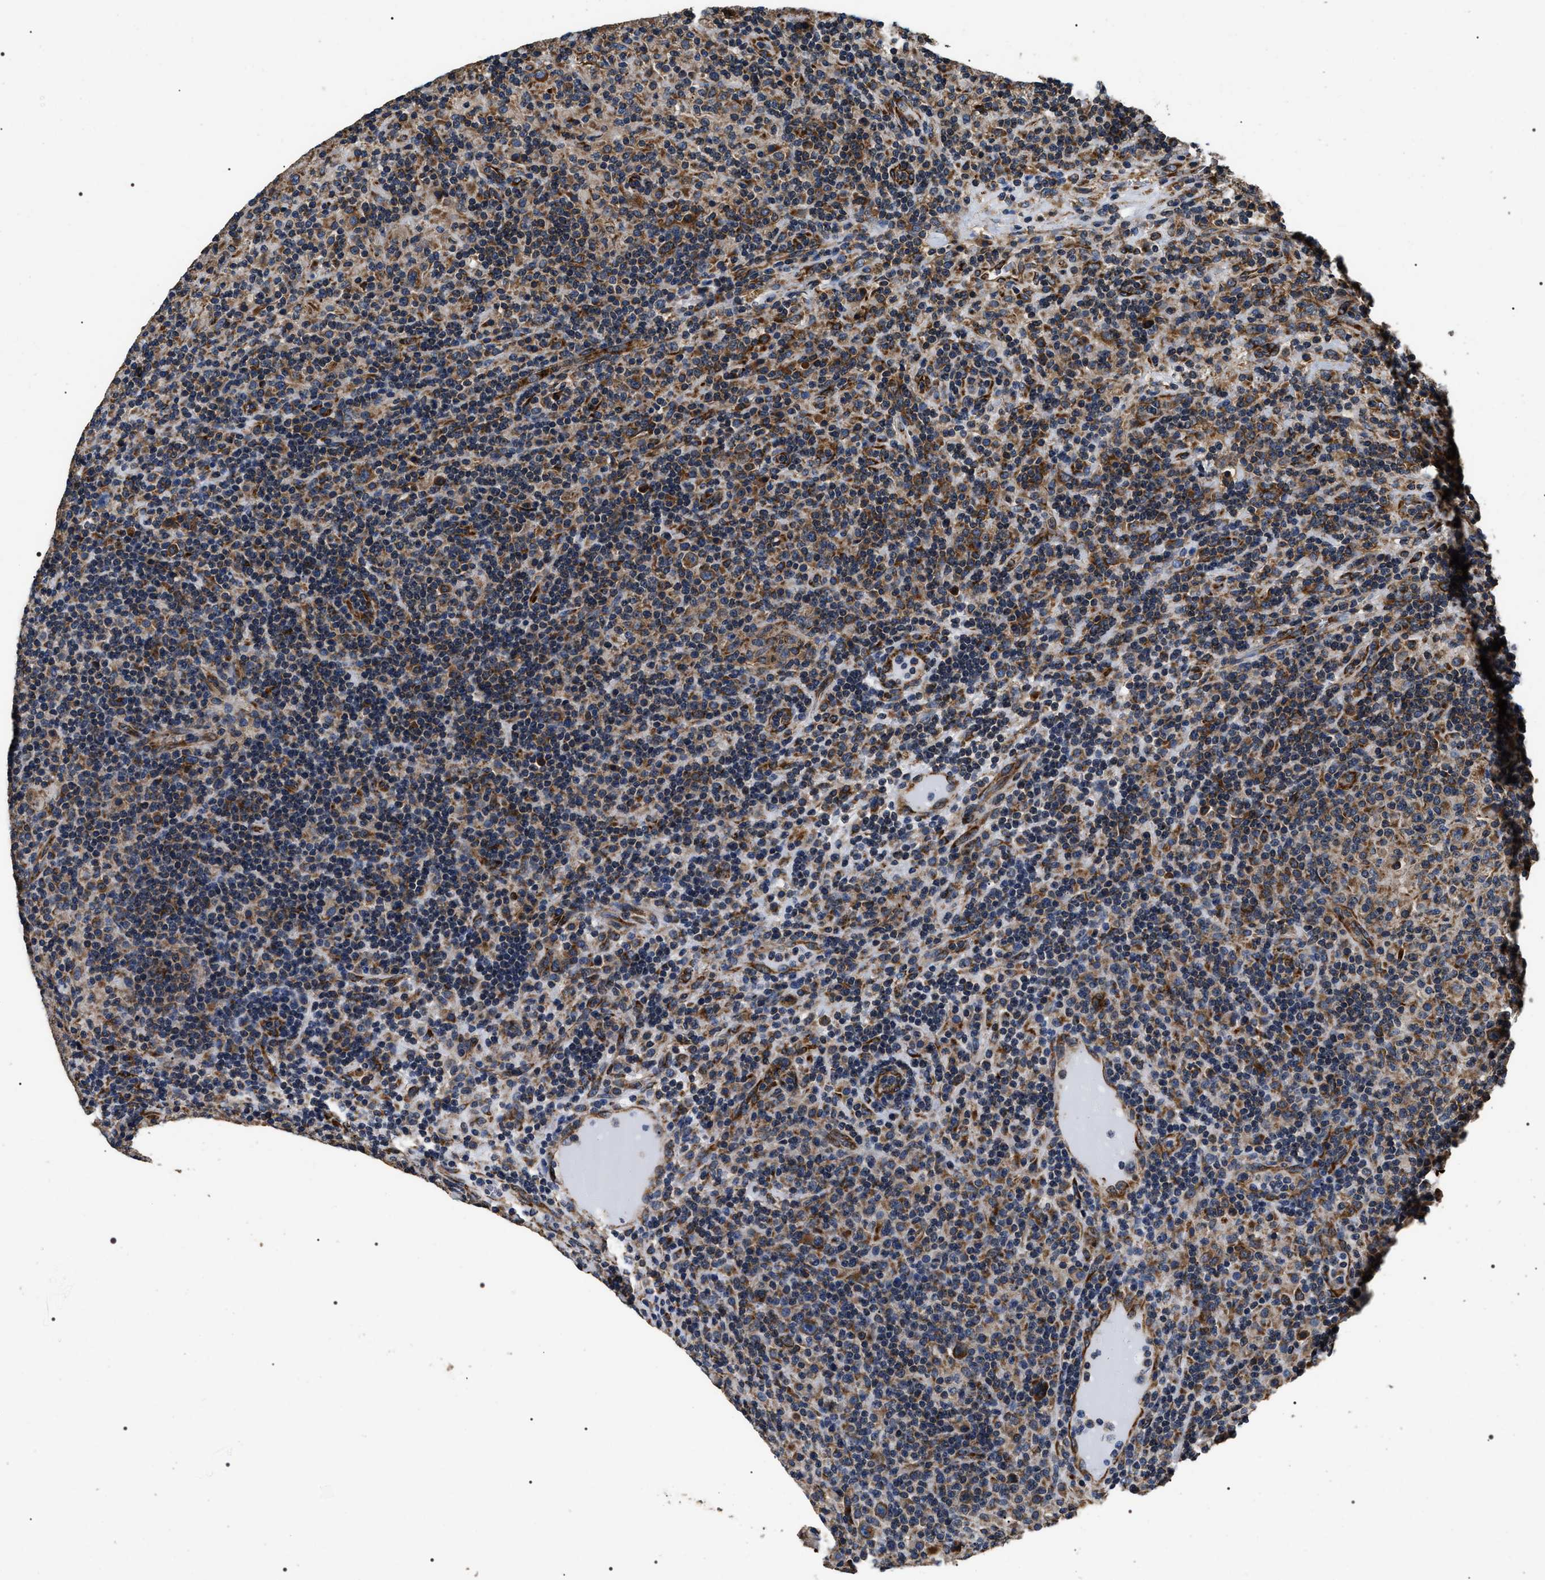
{"staining": {"intensity": "moderate", "quantity": ">75%", "location": "cytoplasmic/membranous"}, "tissue": "lymphoma", "cell_type": "Tumor cells", "image_type": "cancer", "snomed": [{"axis": "morphology", "description": "Hodgkin's disease, NOS"}, {"axis": "topography", "description": "Lymph node"}], "caption": "Tumor cells show moderate cytoplasmic/membranous expression in approximately >75% of cells in Hodgkin's disease.", "gene": "KTN1", "patient": {"sex": "male", "age": 70}}